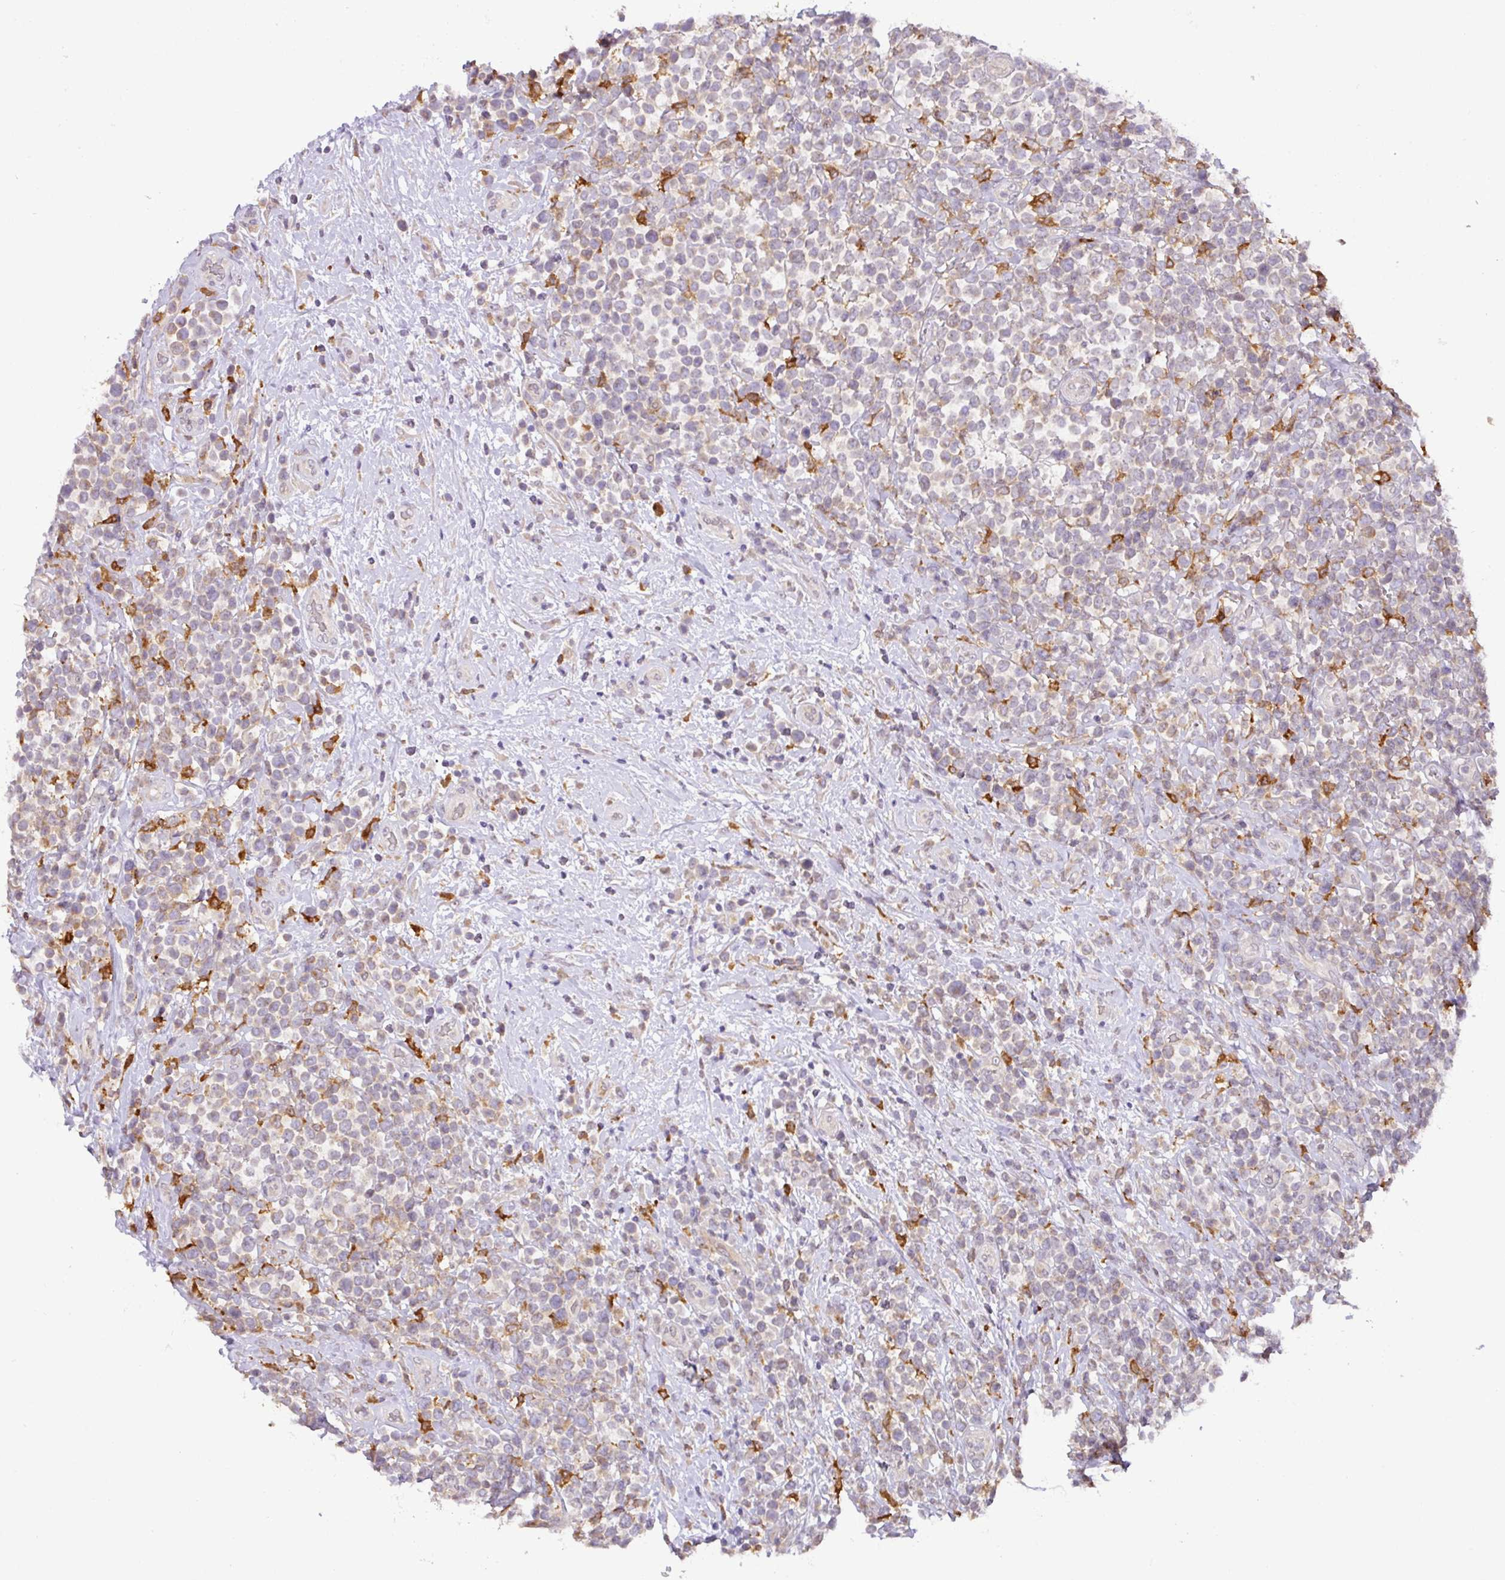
{"staining": {"intensity": "weak", "quantity": "25%-75%", "location": "cytoplasmic/membranous"}, "tissue": "lymphoma", "cell_type": "Tumor cells", "image_type": "cancer", "snomed": [{"axis": "morphology", "description": "Malignant lymphoma, non-Hodgkin's type, High grade"}, {"axis": "topography", "description": "Soft tissue"}], "caption": "A photomicrograph of malignant lymphoma, non-Hodgkin's type (high-grade) stained for a protein shows weak cytoplasmic/membranous brown staining in tumor cells.", "gene": "GCNT7", "patient": {"sex": "female", "age": 56}}